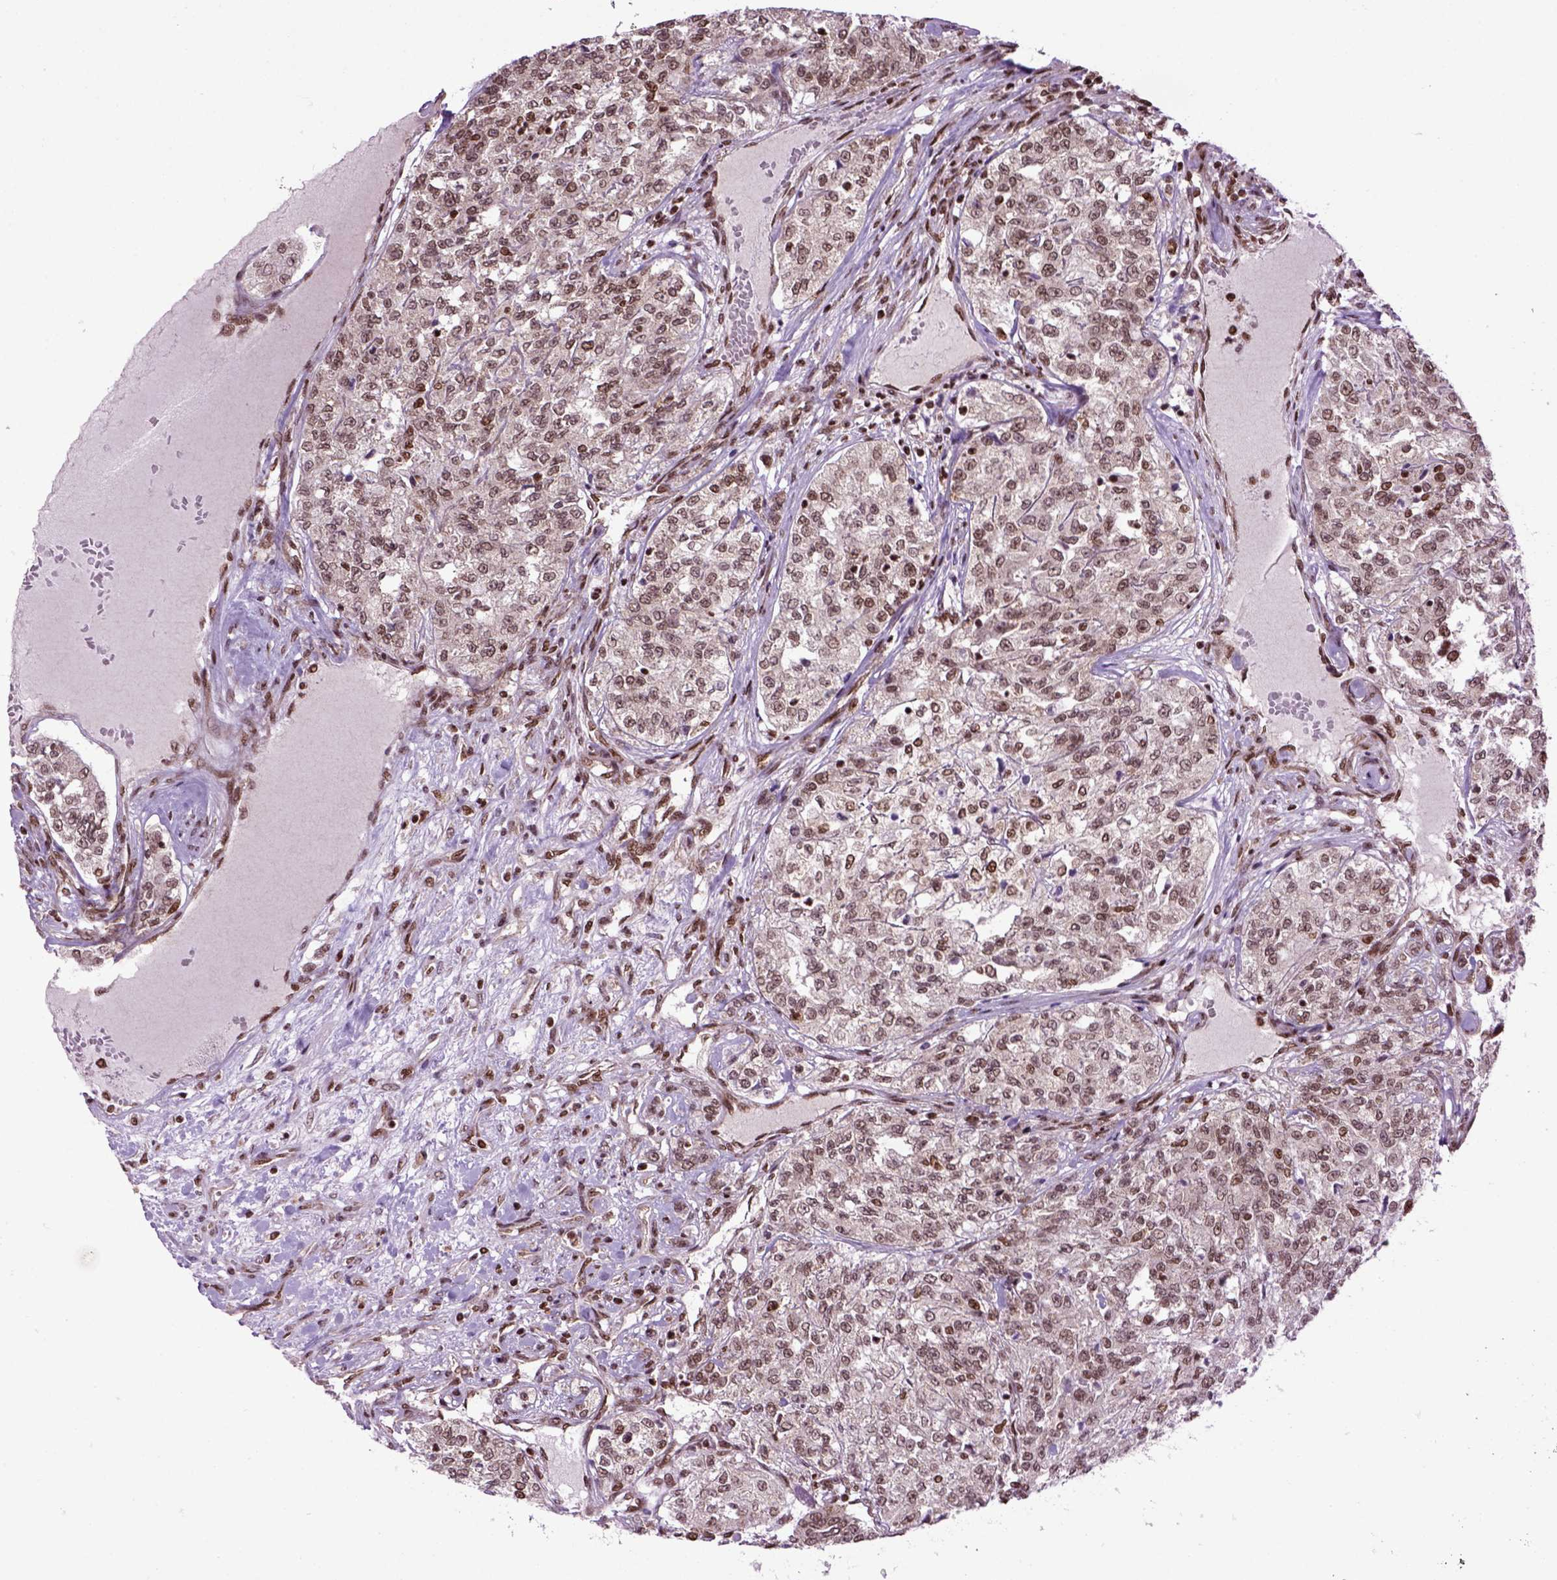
{"staining": {"intensity": "moderate", "quantity": ">75%", "location": "cytoplasmic/membranous,nuclear"}, "tissue": "renal cancer", "cell_type": "Tumor cells", "image_type": "cancer", "snomed": [{"axis": "morphology", "description": "Adenocarcinoma, NOS"}, {"axis": "topography", "description": "Kidney"}], "caption": "An image showing moderate cytoplasmic/membranous and nuclear positivity in approximately >75% of tumor cells in renal cancer, as visualized by brown immunohistochemical staining.", "gene": "CELF1", "patient": {"sex": "female", "age": 63}}